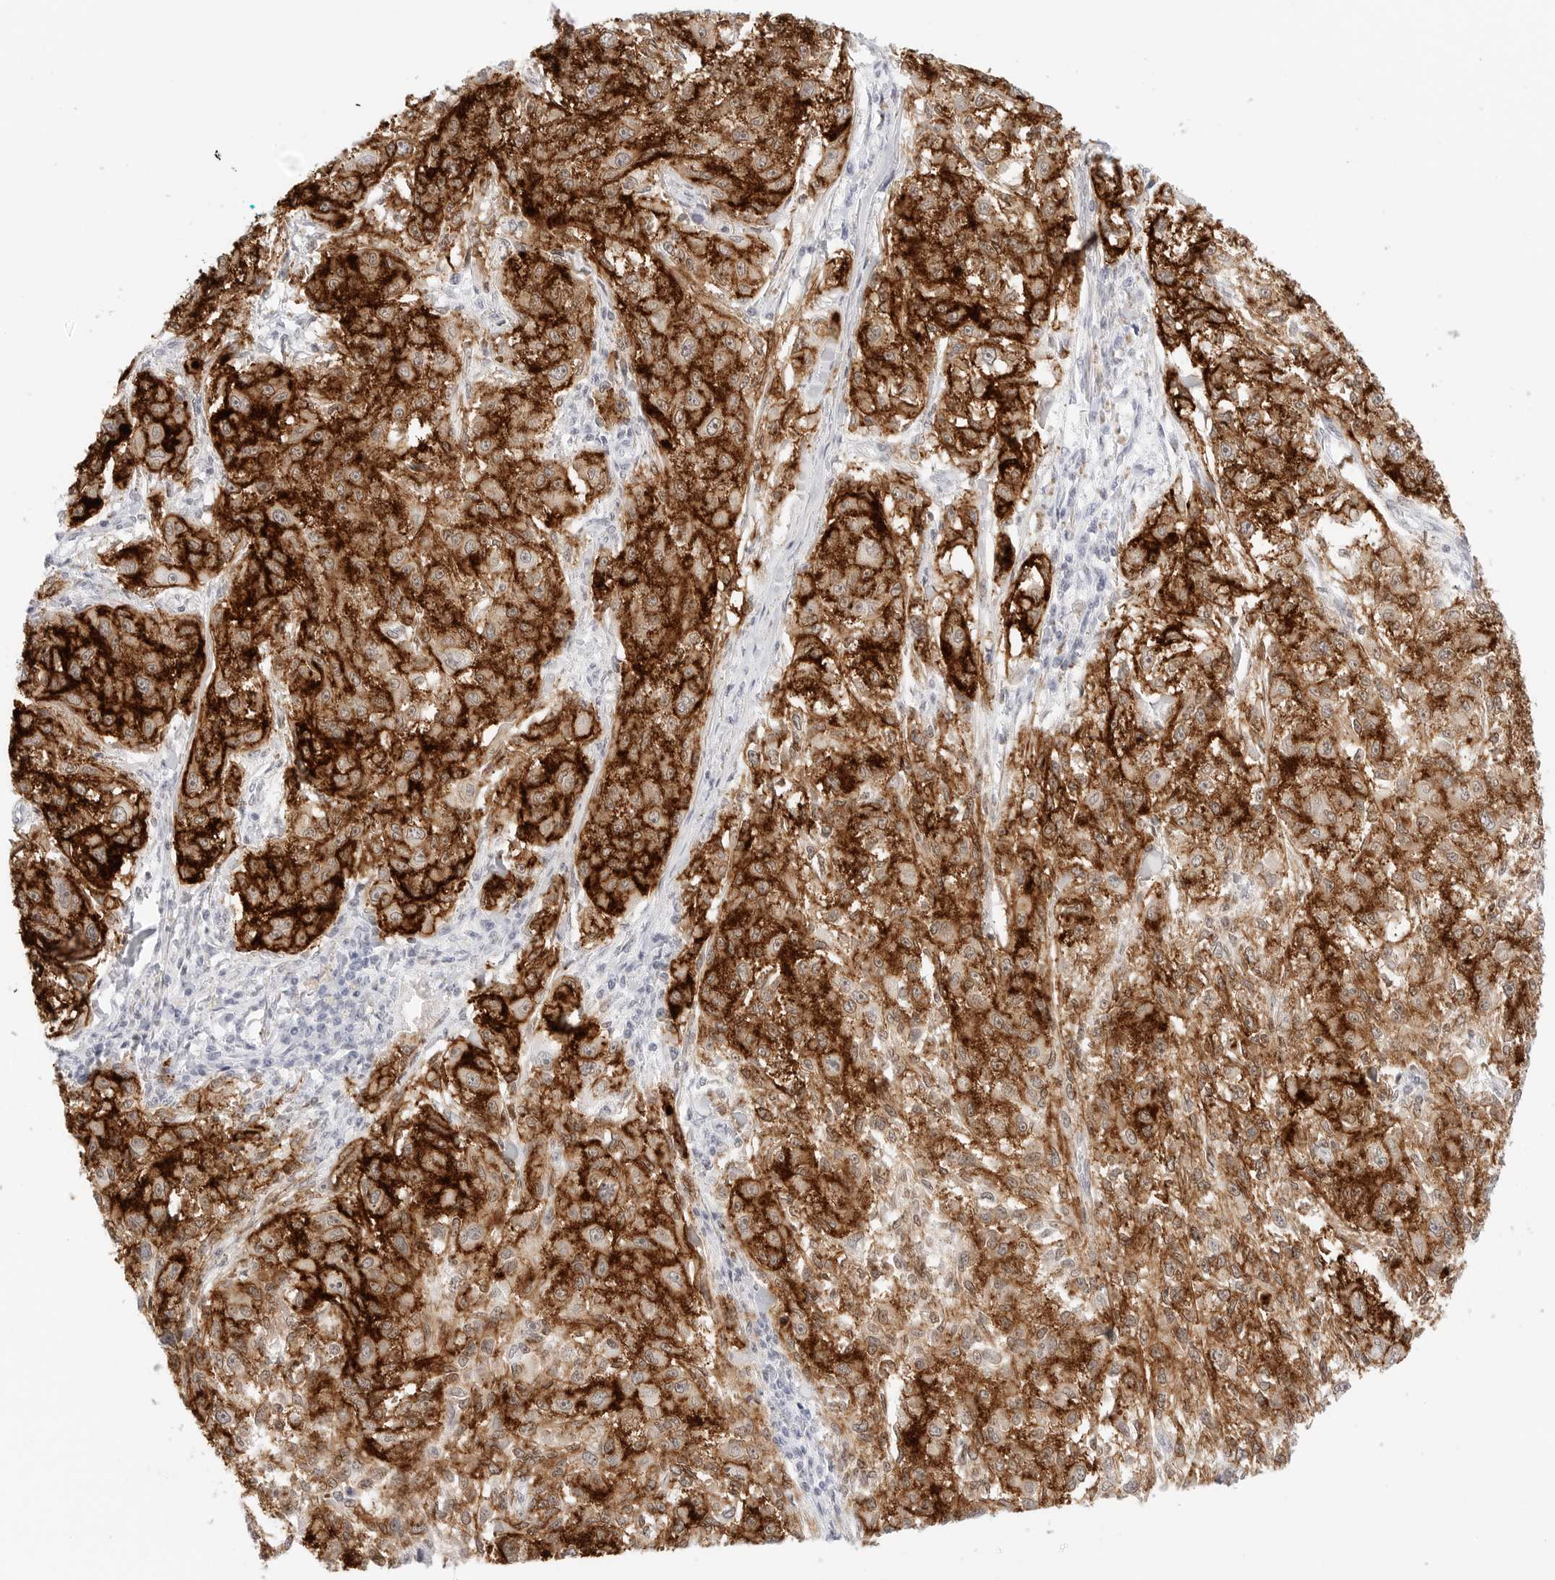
{"staining": {"intensity": "strong", "quantity": ">75%", "location": "cytoplasmic/membranous"}, "tissue": "melanoma", "cell_type": "Tumor cells", "image_type": "cancer", "snomed": [{"axis": "morphology", "description": "Necrosis, NOS"}, {"axis": "morphology", "description": "Malignant melanoma, NOS"}, {"axis": "topography", "description": "Skin"}], "caption": "Malignant melanoma tissue shows strong cytoplasmic/membranous staining in approximately >75% of tumor cells (DAB IHC with brightfield microscopy, high magnification).", "gene": "CDH1", "patient": {"sex": "female", "age": 87}}